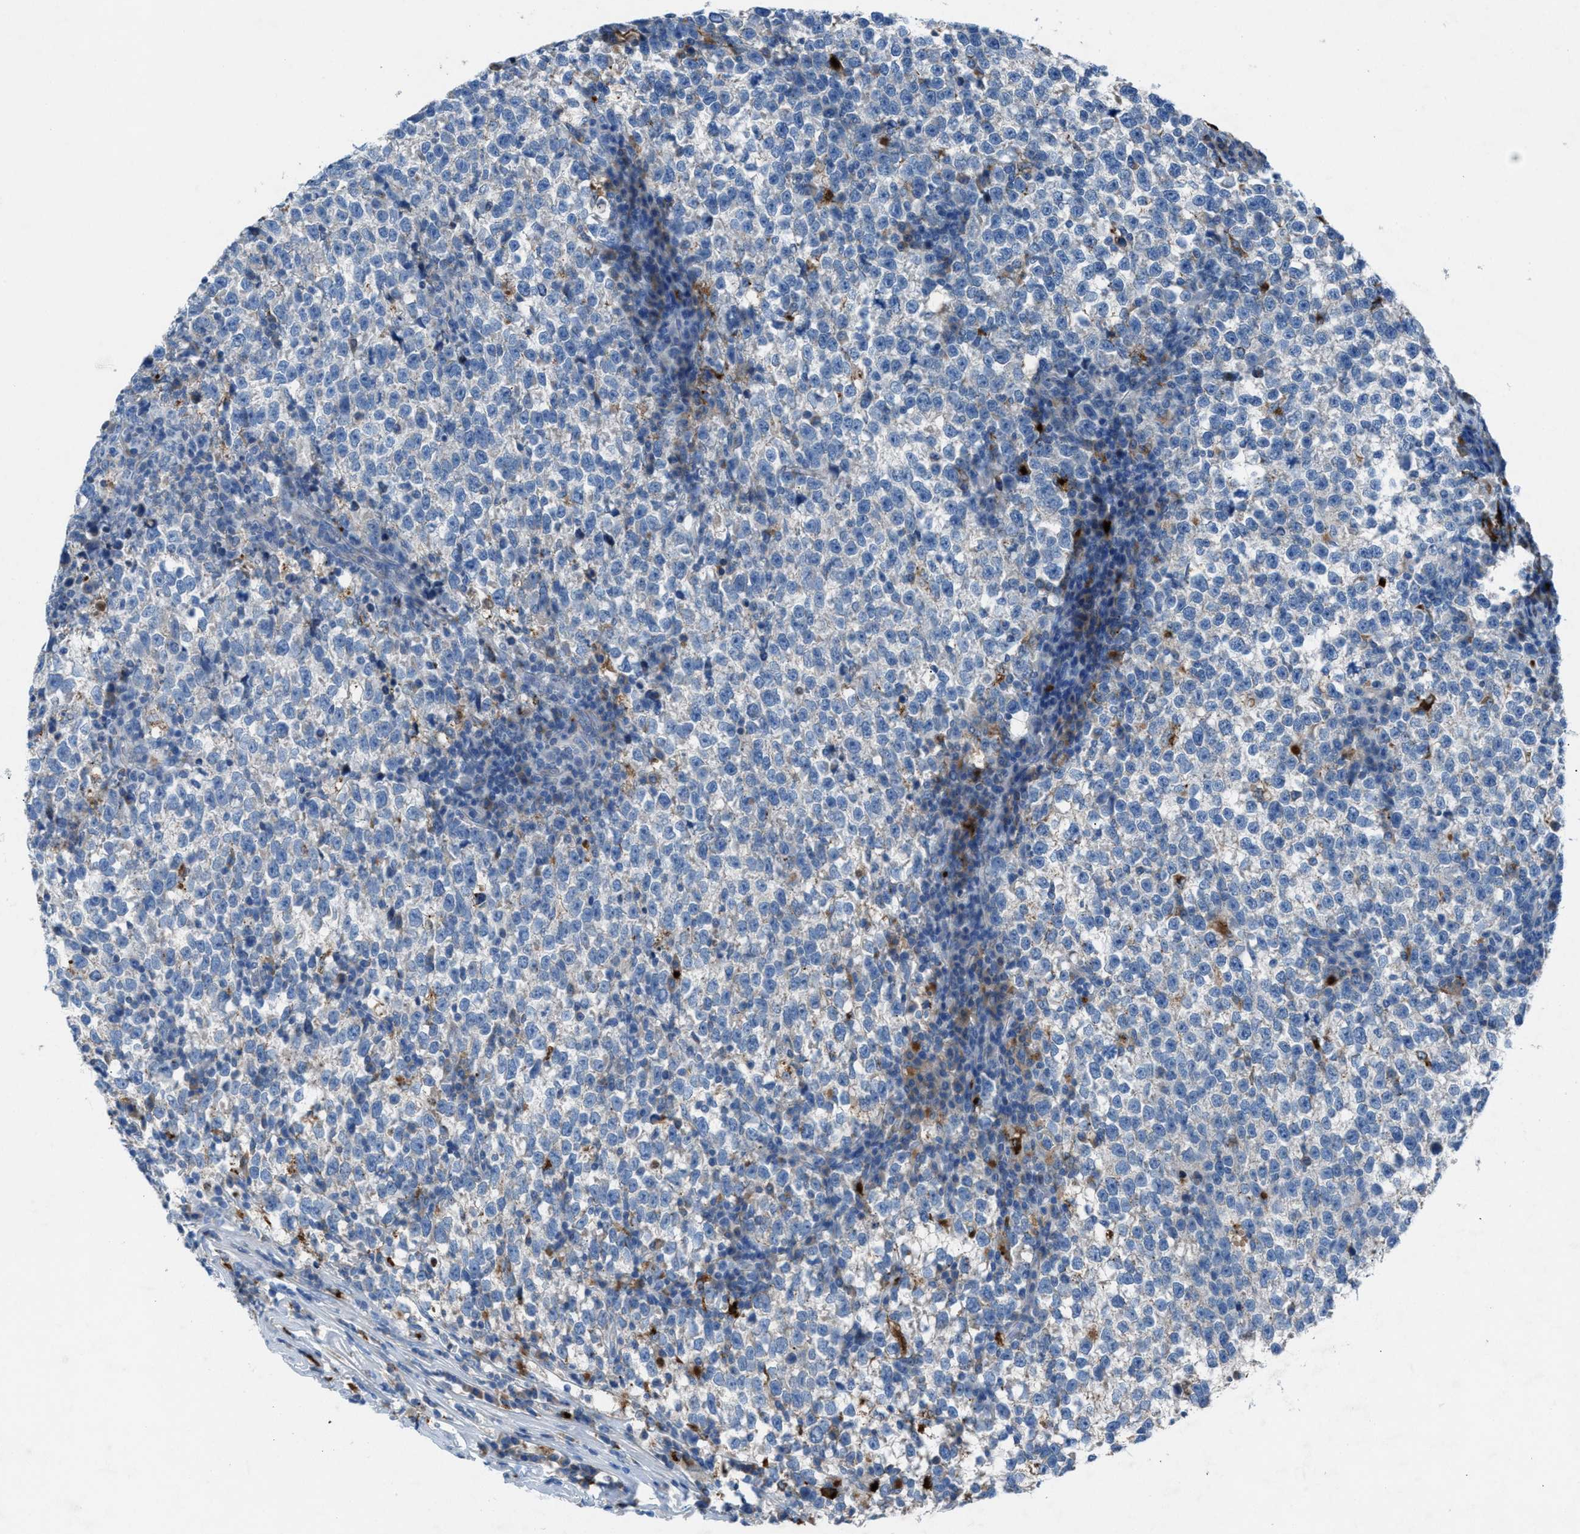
{"staining": {"intensity": "negative", "quantity": "none", "location": "none"}, "tissue": "testis cancer", "cell_type": "Tumor cells", "image_type": "cancer", "snomed": [{"axis": "morphology", "description": "Normal tissue, NOS"}, {"axis": "morphology", "description": "Seminoma, NOS"}, {"axis": "topography", "description": "Testis"}], "caption": "Tumor cells show no significant expression in seminoma (testis). (DAB (3,3'-diaminobenzidine) immunohistochemistry, high magnification).", "gene": "CD1B", "patient": {"sex": "male", "age": 43}}